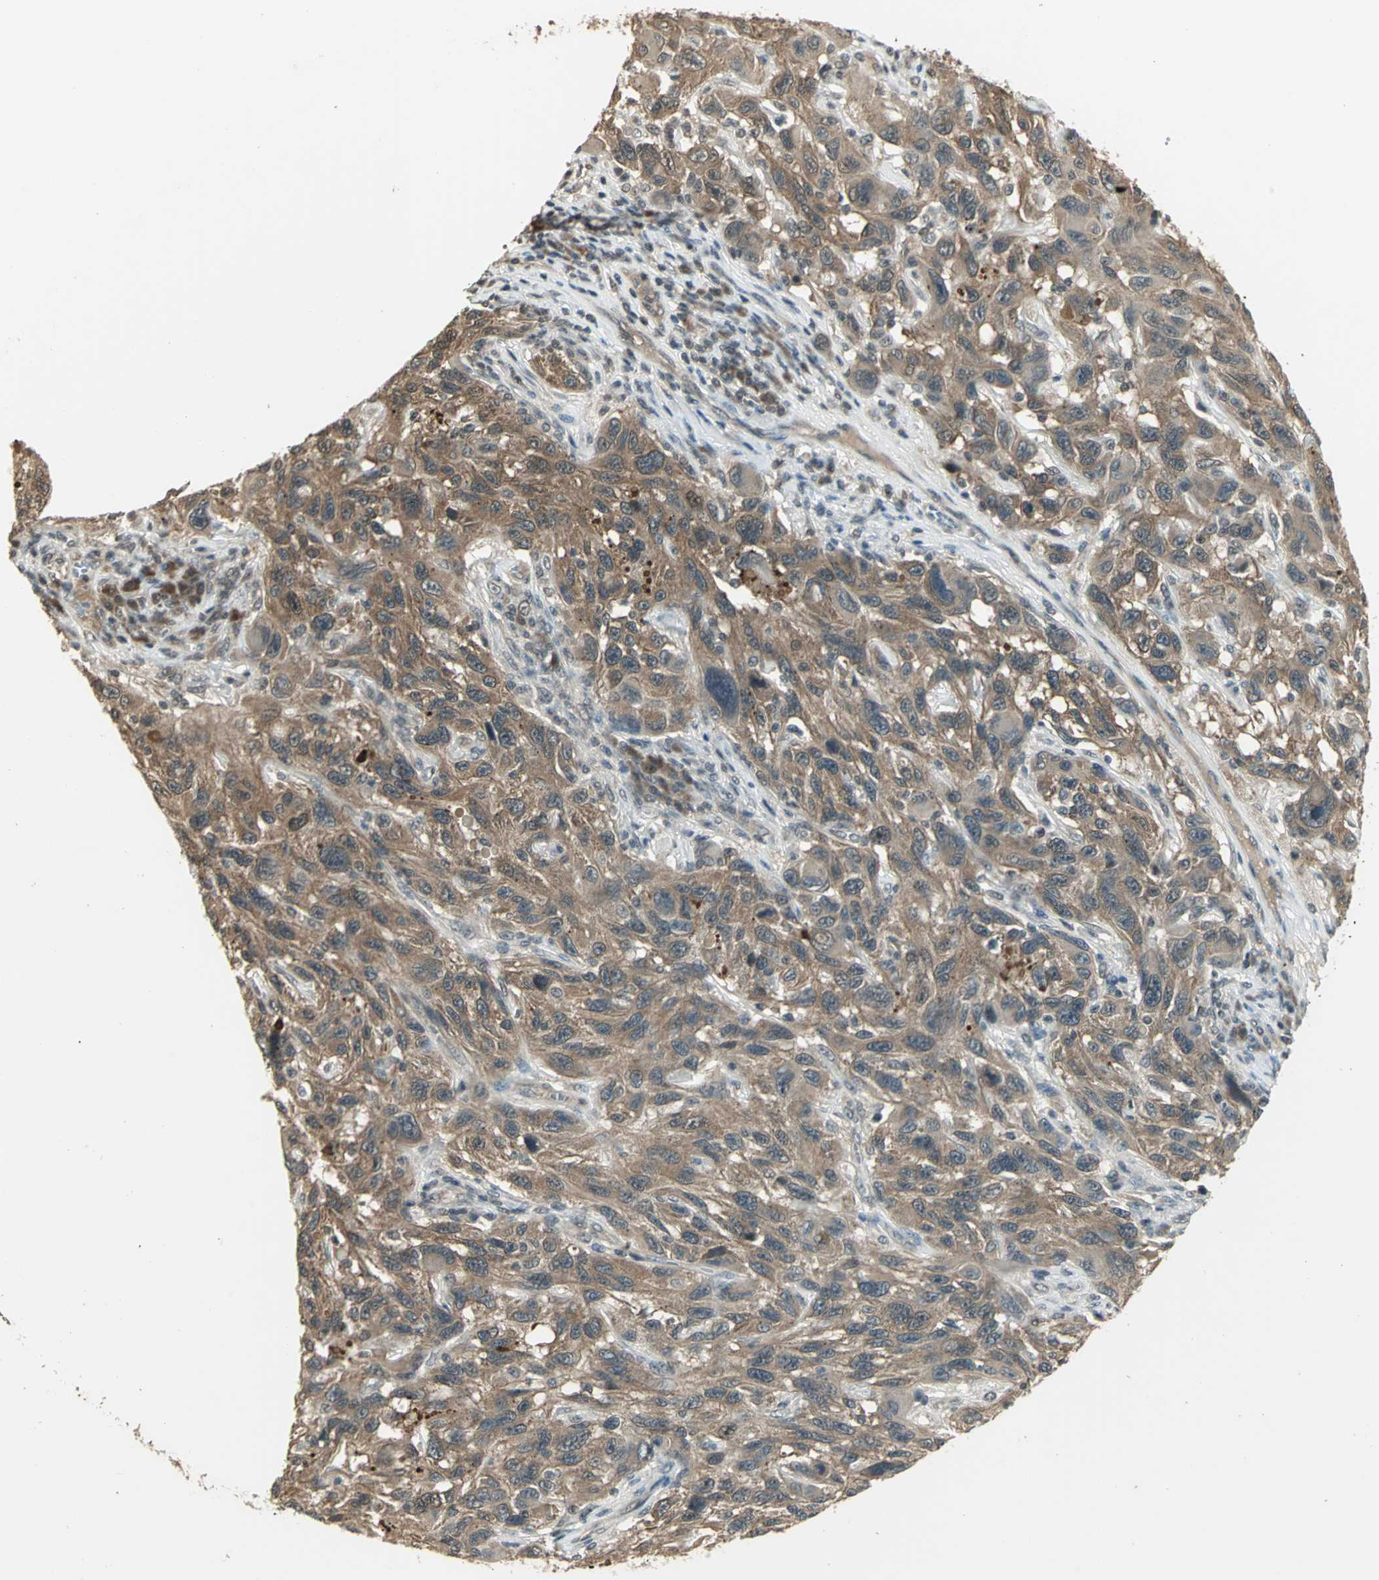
{"staining": {"intensity": "moderate", "quantity": ">75%", "location": "cytoplasmic/membranous"}, "tissue": "melanoma", "cell_type": "Tumor cells", "image_type": "cancer", "snomed": [{"axis": "morphology", "description": "Malignant melanoma, NOS"}, {"axis": "topography", "description": "Skin"}], "caption": "Protein expression analysis of malignant melanoma displays moderate cytoplasmic/membranous staining in about >75% of tumor cells. (DAB IHC, brown staining for protein, blue staining for nuclei).", "gene": "CDC34", "patient": {"sex": "male", "age": 53}}